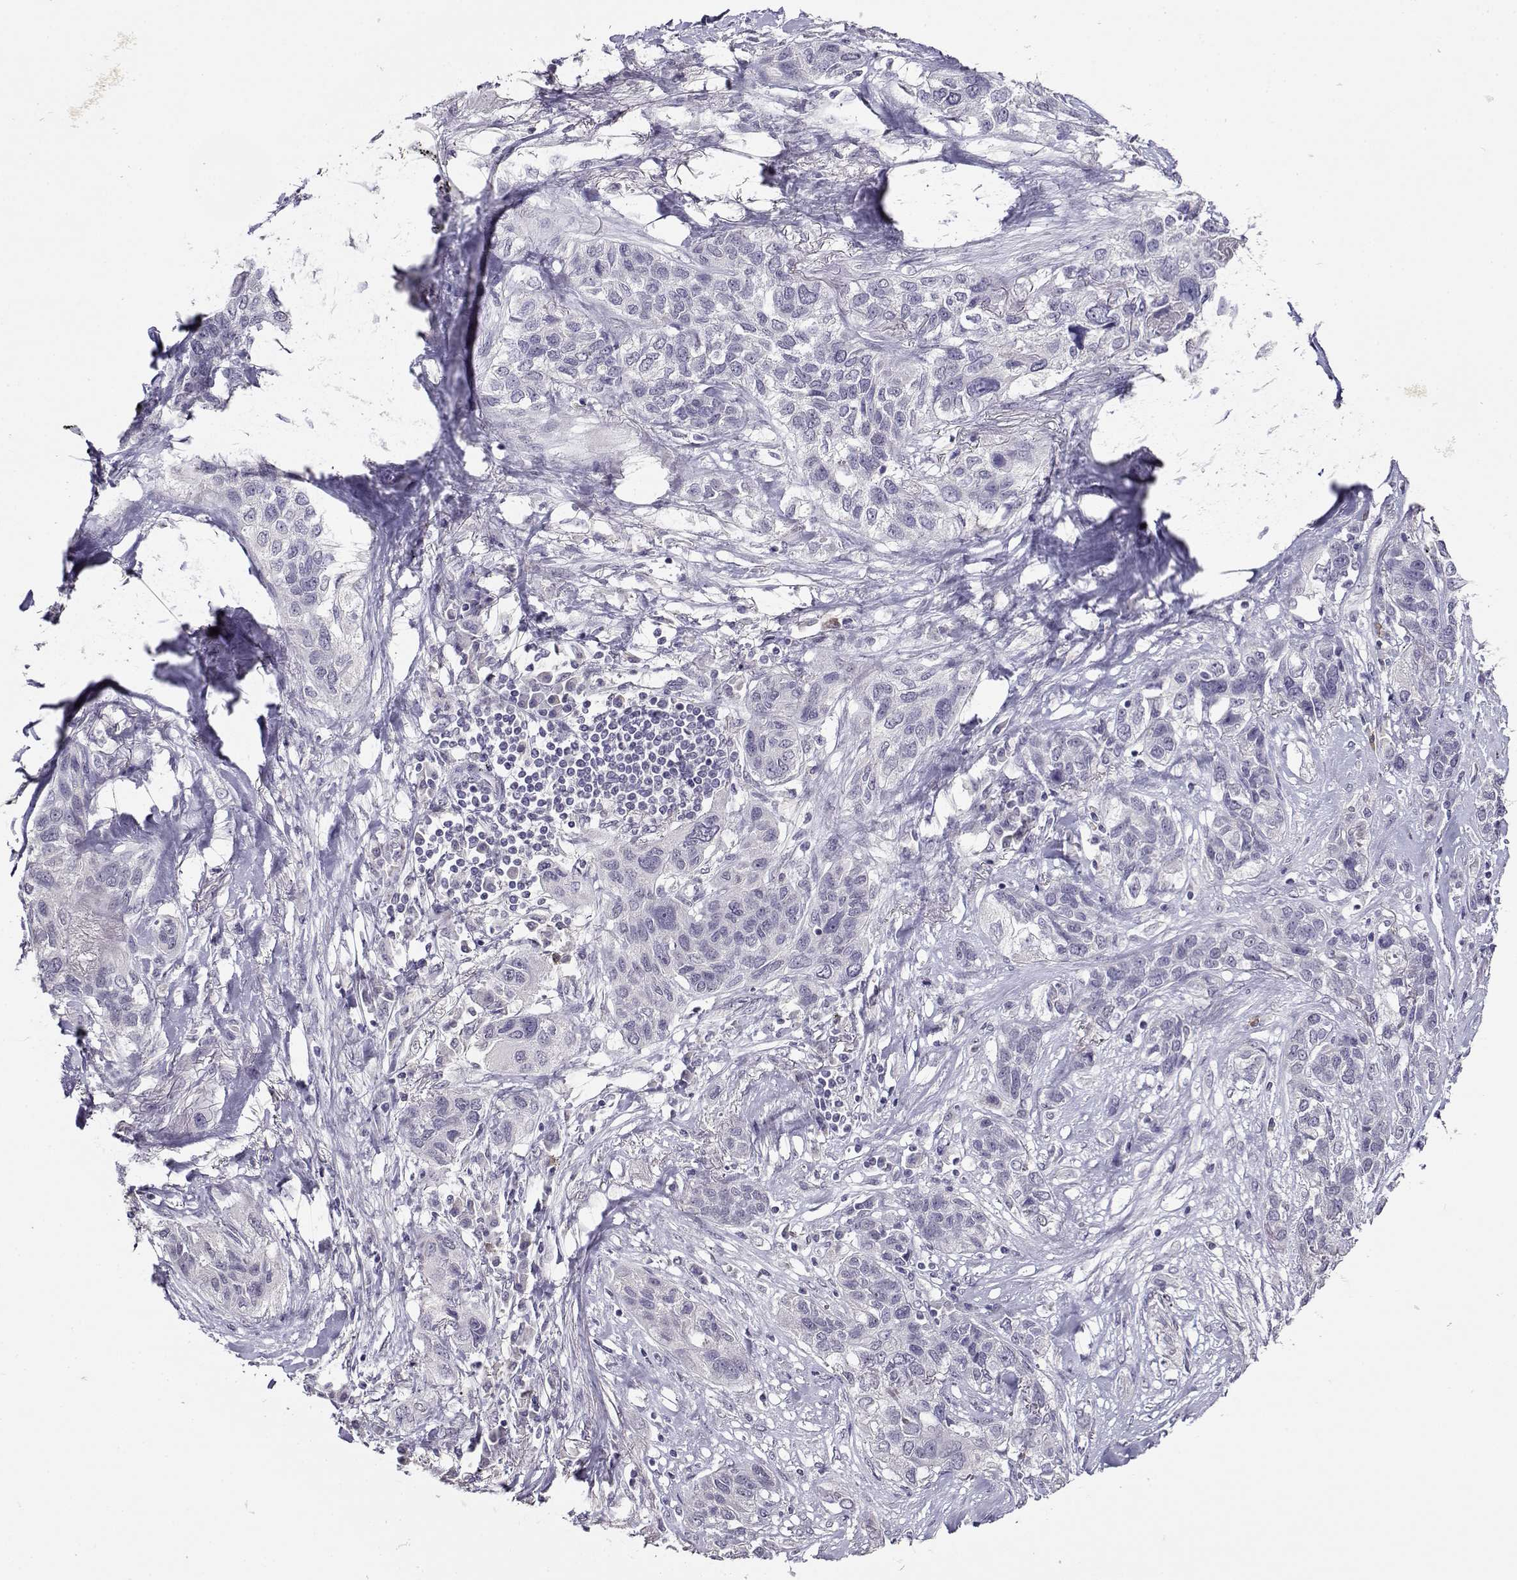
{"staining": {"intensity": "negative", "quantity": "none", "location": "none"}, "tissue": "lung cancer", "cell_type": "Tumor cells", "image_type": "cancer", "snomed": [{"axis": "morphology", "description": "Squamous cell carcinoma, NOS"}, {"axis": "topography", "description": "Lung"}], "caption": "High power microscopy micrograph of an IHC histopathology image of lung squamous cell carcinoma, revealing no significant expression in tumor cells. (DAB (3,3'-diaminobenzidine) immunohistochemistry, high magnification).", "gene": "RHOXF2", "patient": {"sex": "female", "age": 70}}